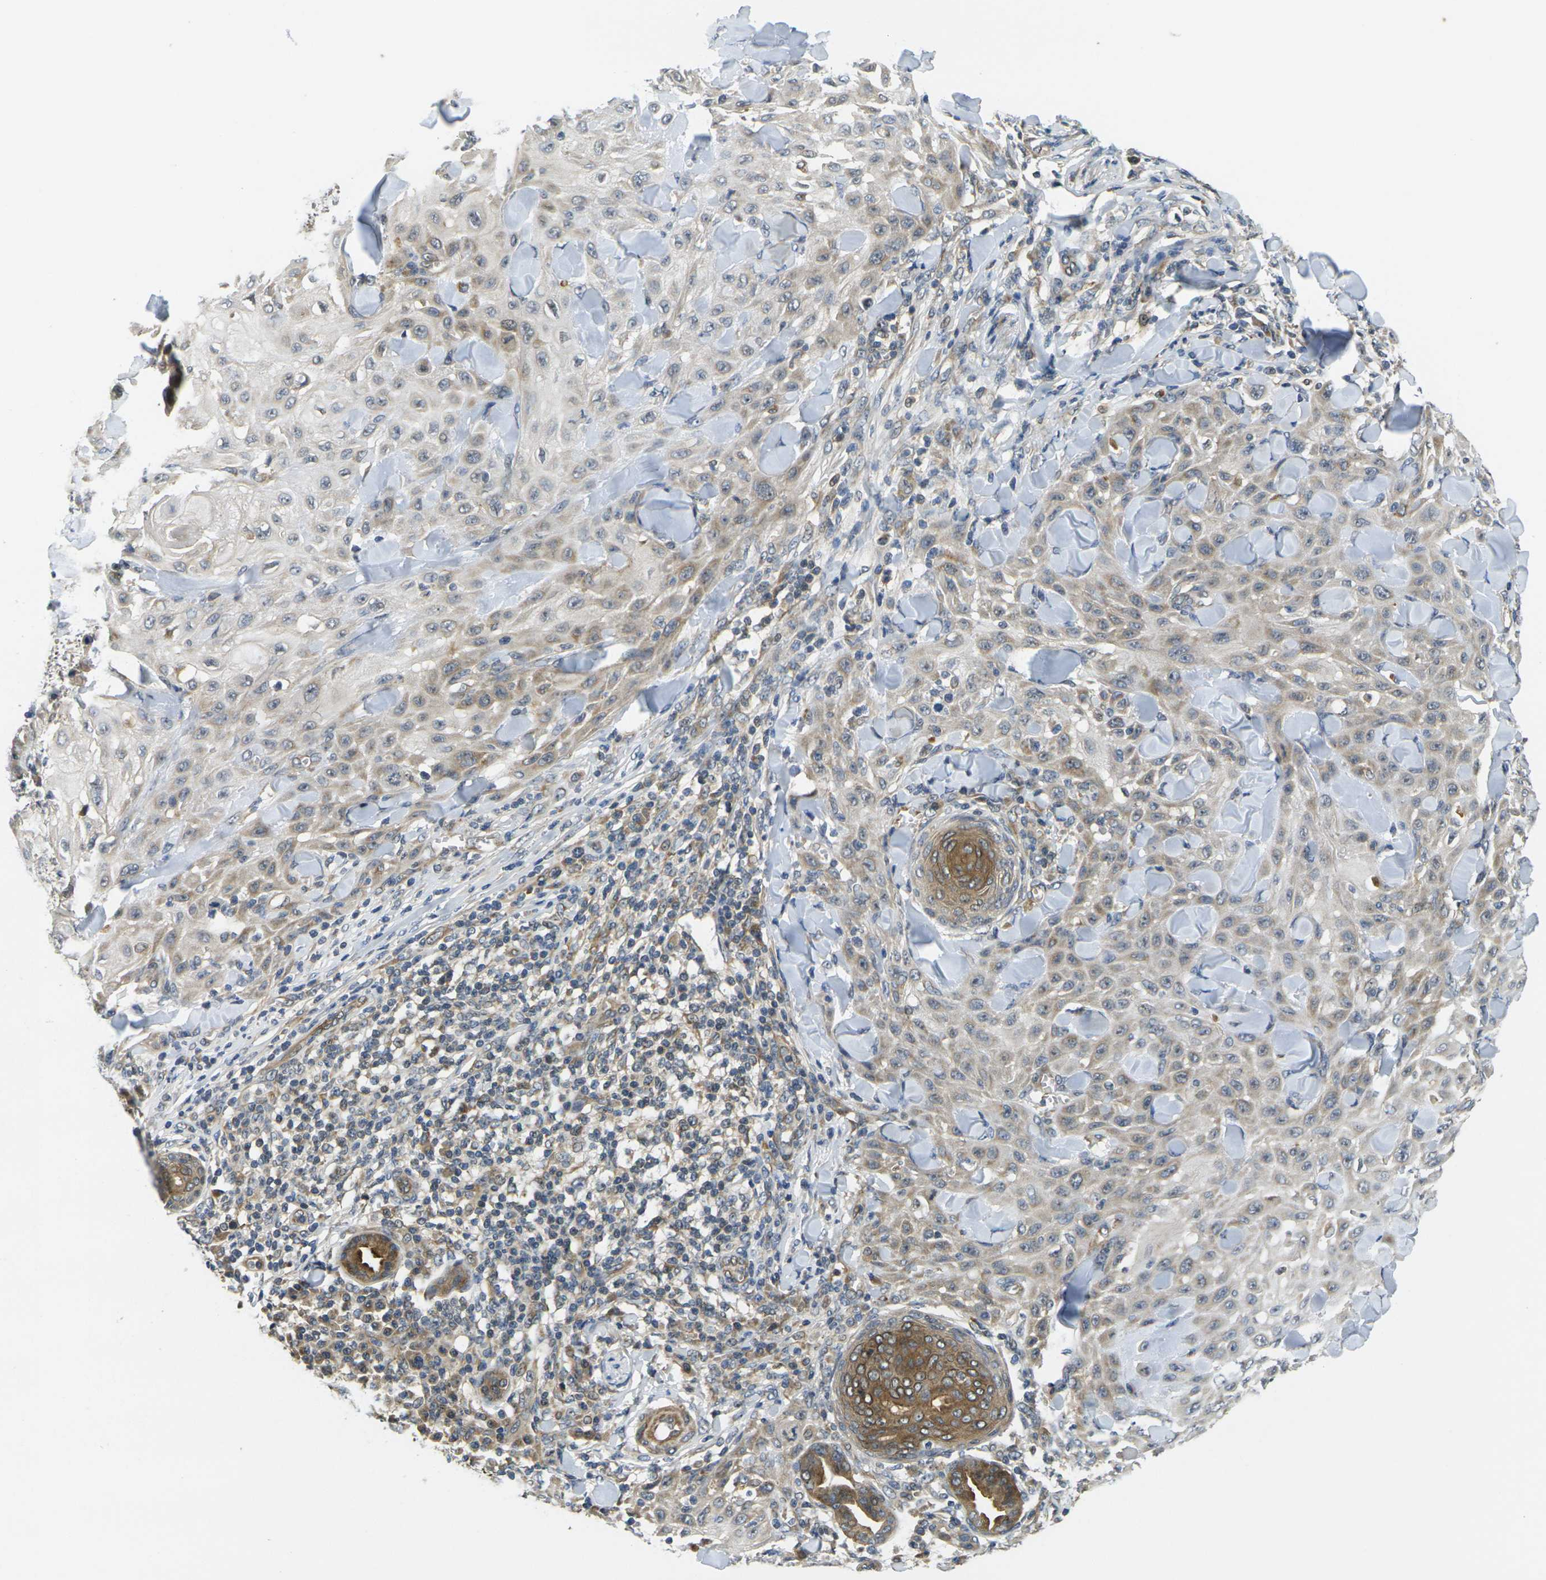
{"staining": {"intensity": "weak", "quantity": "25%-75%", "location": "cytoplasmic/membranous"}, "tissue": "skin cancer", "cell_type": "Tumor cells", "image_type": "cancer", "snomed": [{"axis": "morphology", "description": "Squamous cell carcinoma, NOS"}, {"axis": "topography", "description": "Skin"}], "caption": "Immunohistochemistry (DAB) staining of human squamous cell carcinoma (skin) demonstrates weak cytoplasmic/membranous protein expression in approximately 25%-75% of tumor cells. The staining is performed using DAB (3,3'-diaminobenzidine) brown chromogen to label protein expression. The nuclei are counter-stained blue using hematoxylin.", "gene": "MINAR2", "patient": {"sex": "male", "age": 24}}